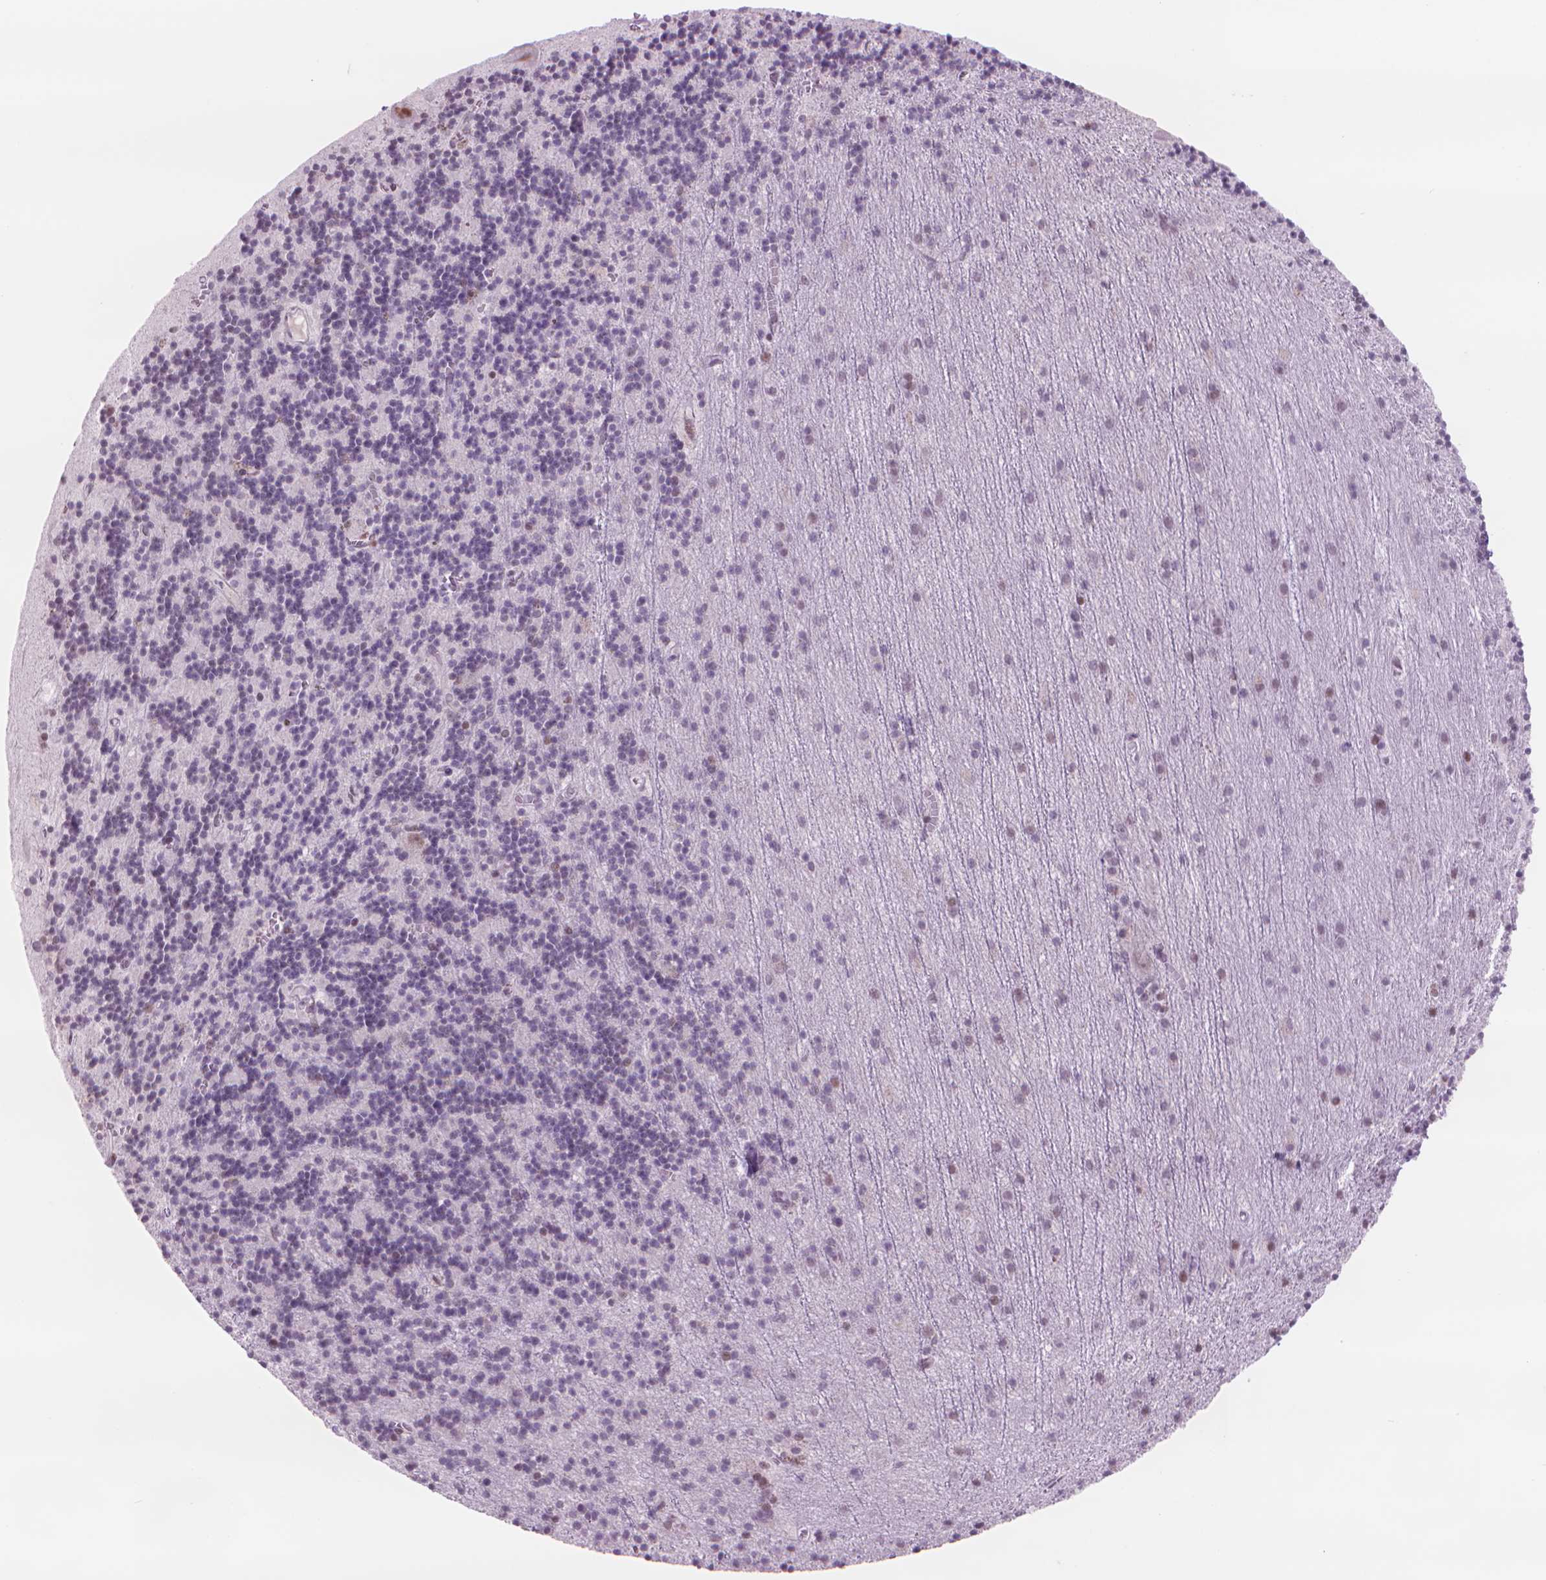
{"staining": {"intensity": "moderate", "quantity": "<25%", "location": "nuclear"}, "tissue": "cerebellum", "cell_type": "Cells in granular layer", "image_type": "normal", "snomed": [{"axis": "morphology", "description": "Normal tissue, NOS"}, {"axis": "topography", "description": "Cerebellum"}], "caption": "Cells in granular layer demonstrate moderate nuclear staining in about <25% of cells in normal cerebellum. The staining was performed using DAB, with brown indicating positive protein expression. Nuclei are stained blue with hematoxylin.", "gene": "POLR3D", "patient": {"sex": "male", "age": 70}}